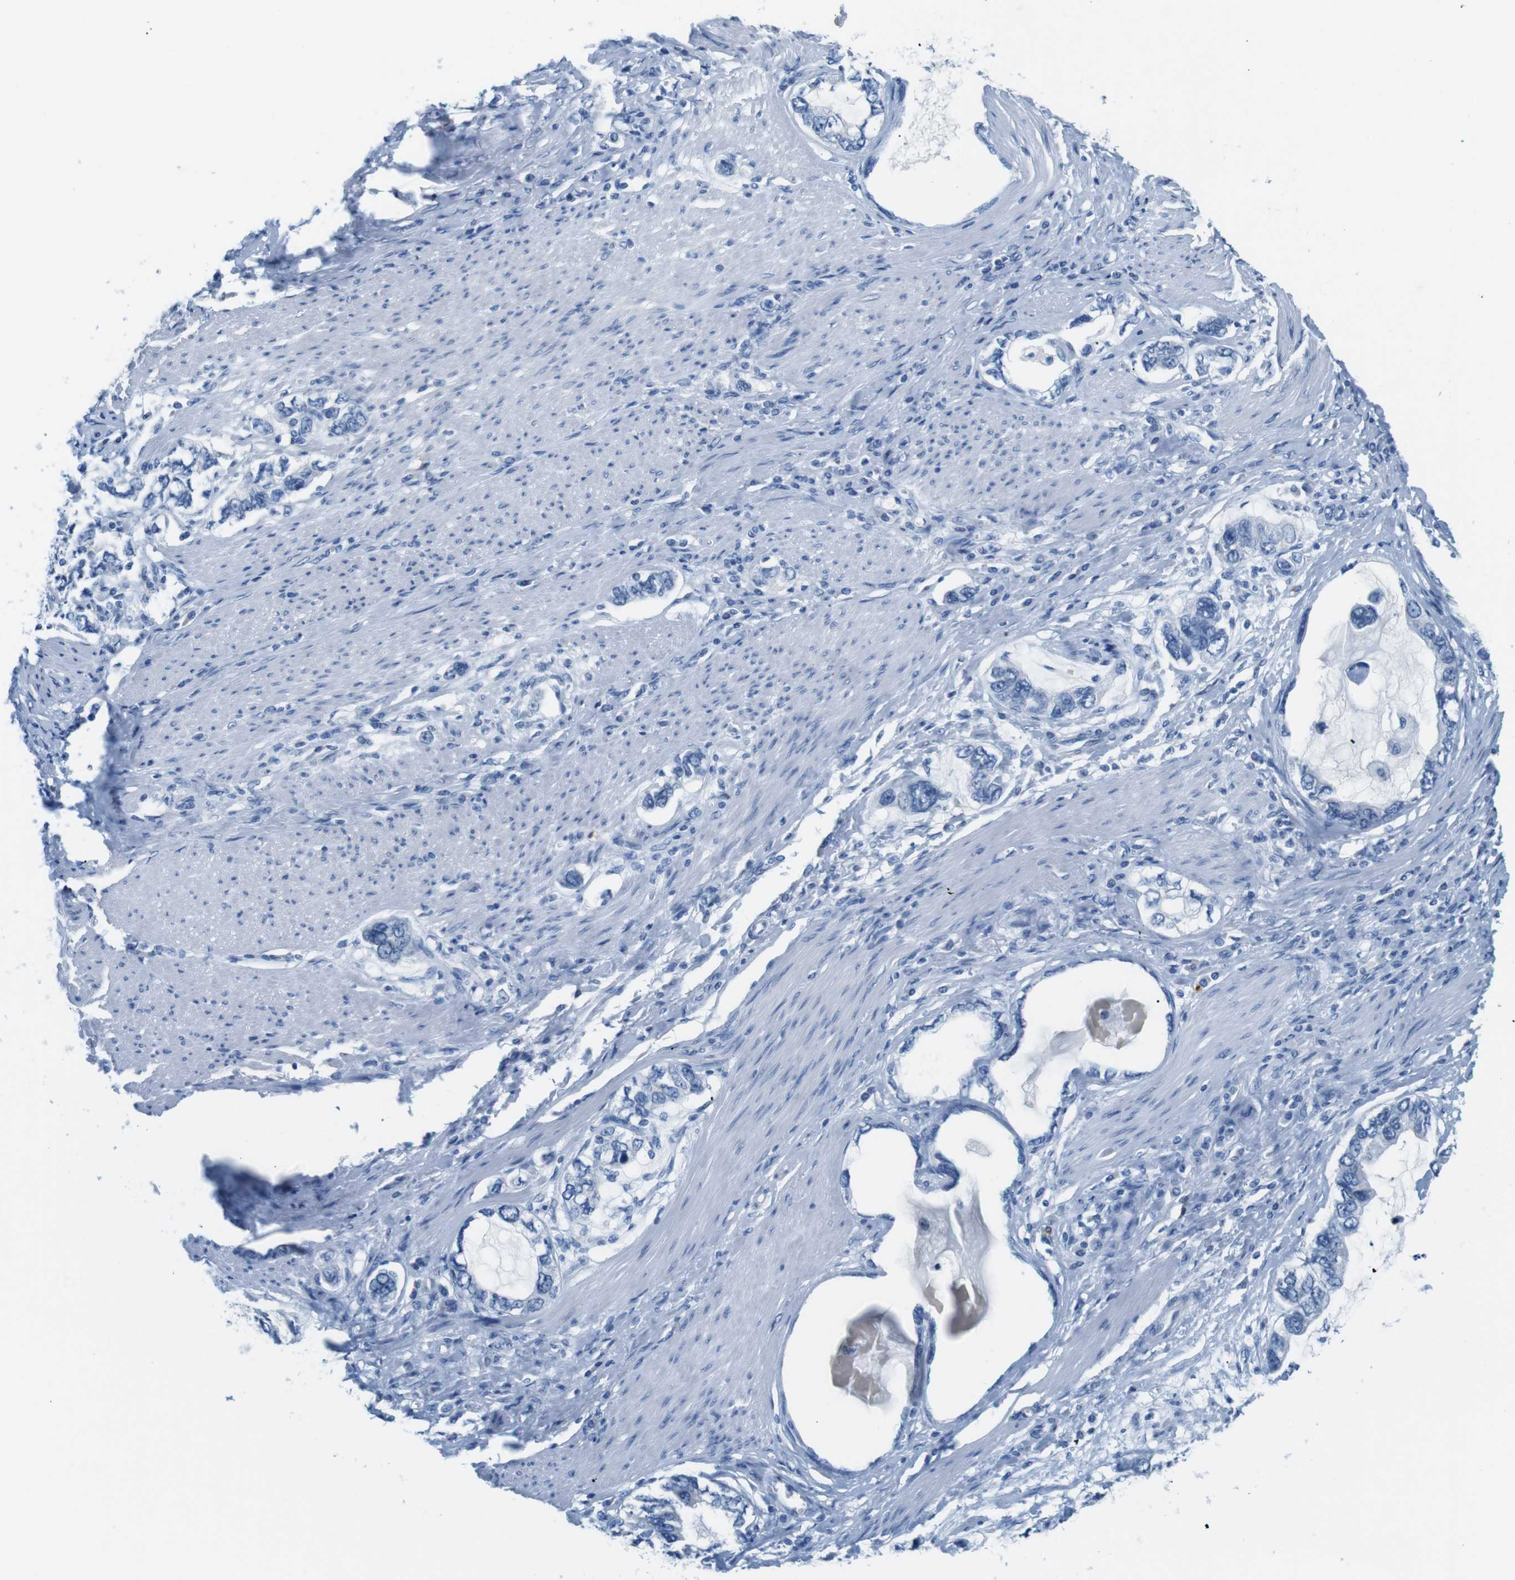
{"staining": {"intensity": "negative", "quantity": "none", "location": "none"}, "tissue": "stomach cancer", "cell_type": "Tumor cells", "image_type": "cancer", "snomed": [{"axis": "morphology", "description": "Adenocarcinoma, NOS"}, {"axis": "topography", "description": "Stomach, lower"}], "caption": "The micrograph shows no significant staining in tumor cells of stomach cancer.", "gene": "MCEMP1", "patient": {"sex": "female", "age": 93}}